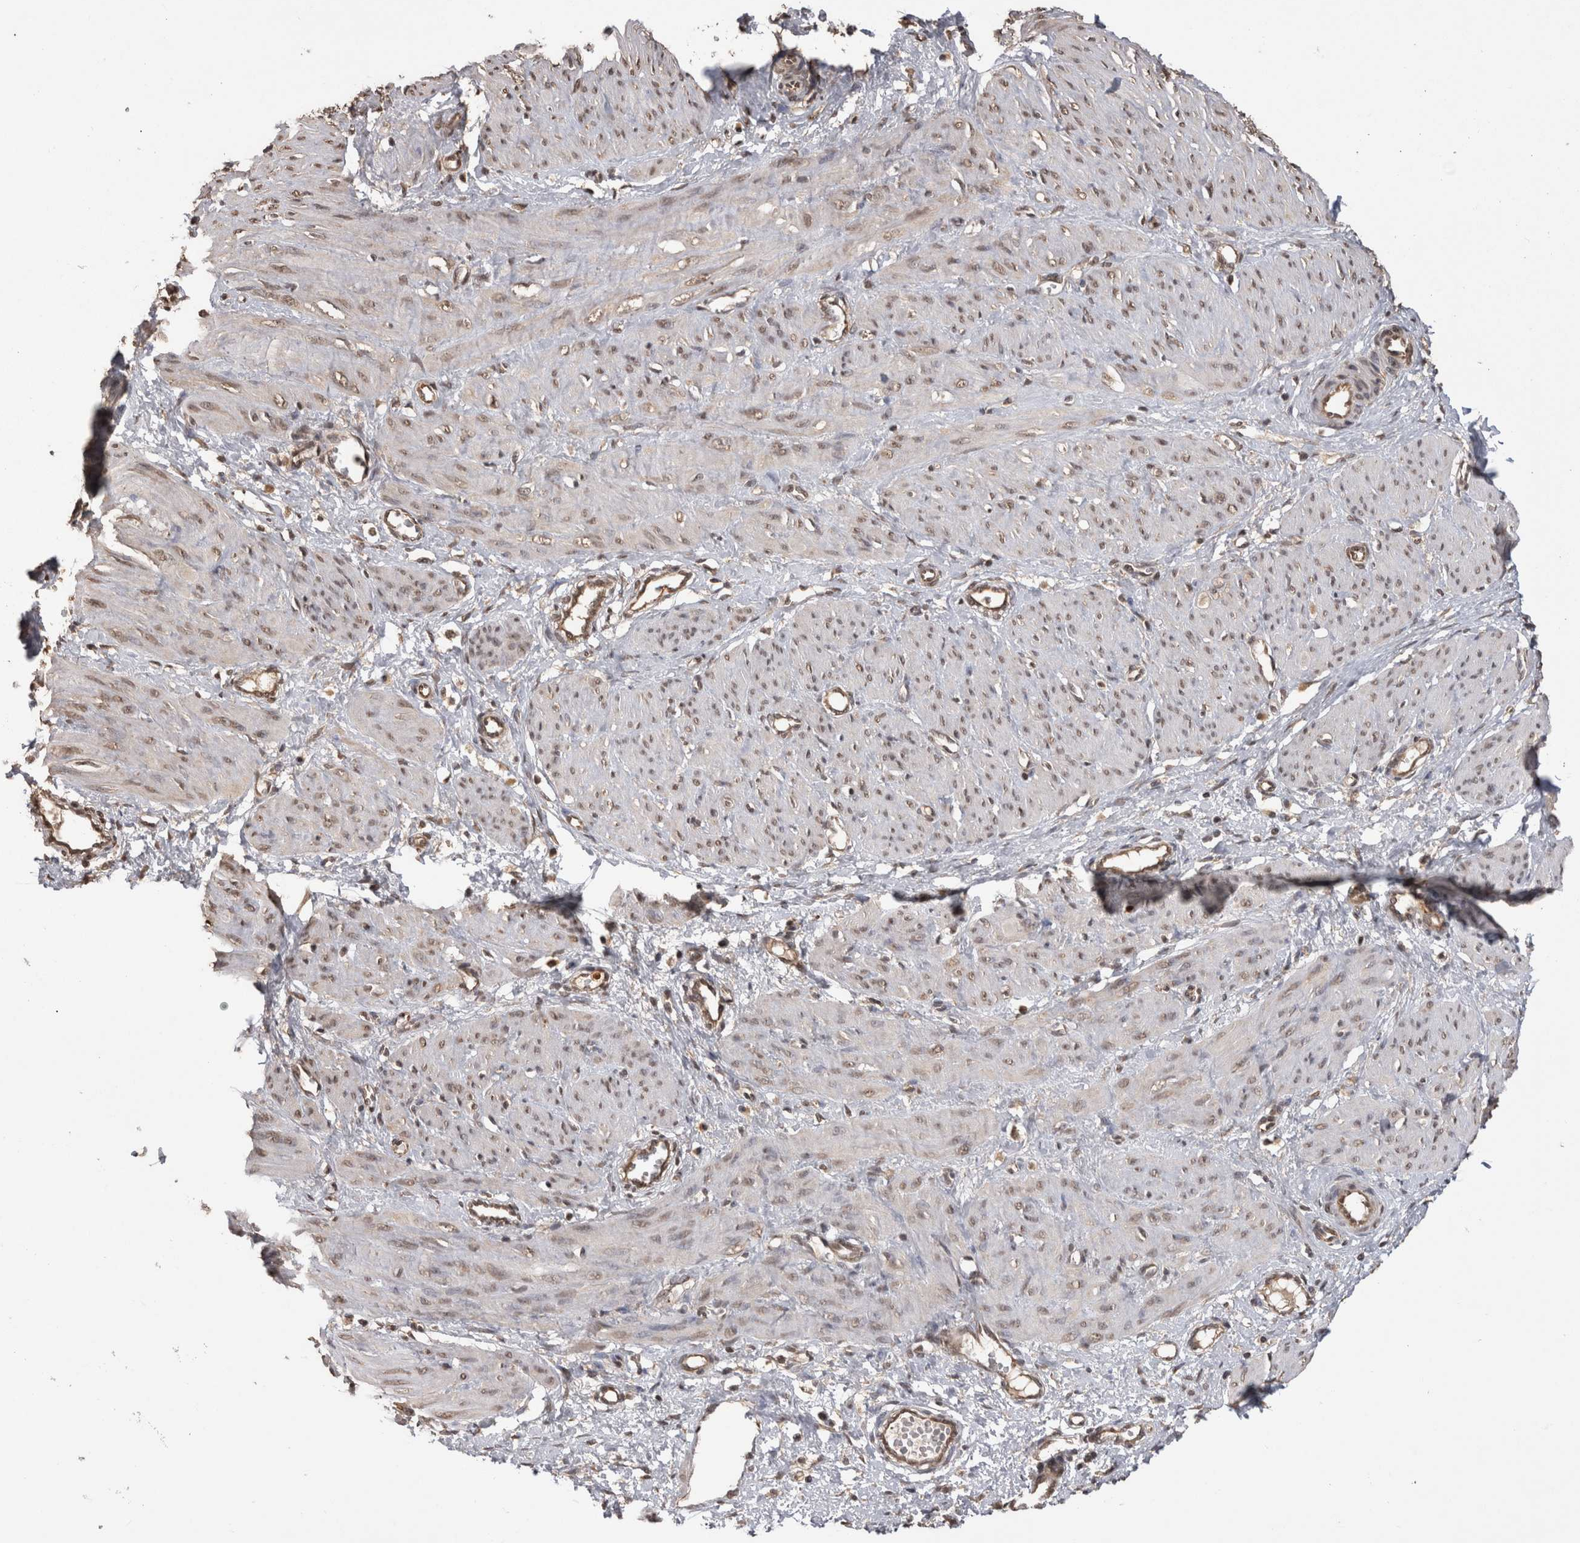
{"staining": {"intensity": "weak", "quantity": "25%-75%", "location": "nuclear"}, "tissue": "smooth muscle", "cell_type": "Smooth muscle cells", "image_type": "normal", "snomed": [{"axis": "morphology", "description": "Normal tissue, NOS"}, {"axis": "topography", "description": "Endometrium"}], "caption": "Immunohistochemistry (DAB (3,3'-diaminobenzidine)) staining of unremarkable human smooth muscle demonstrates weak nuclear protein staining in approximately 25%-75% of smooth muscle cells.", "gene": "PAK4", "patient": {"sex": "female", "age": 33}}